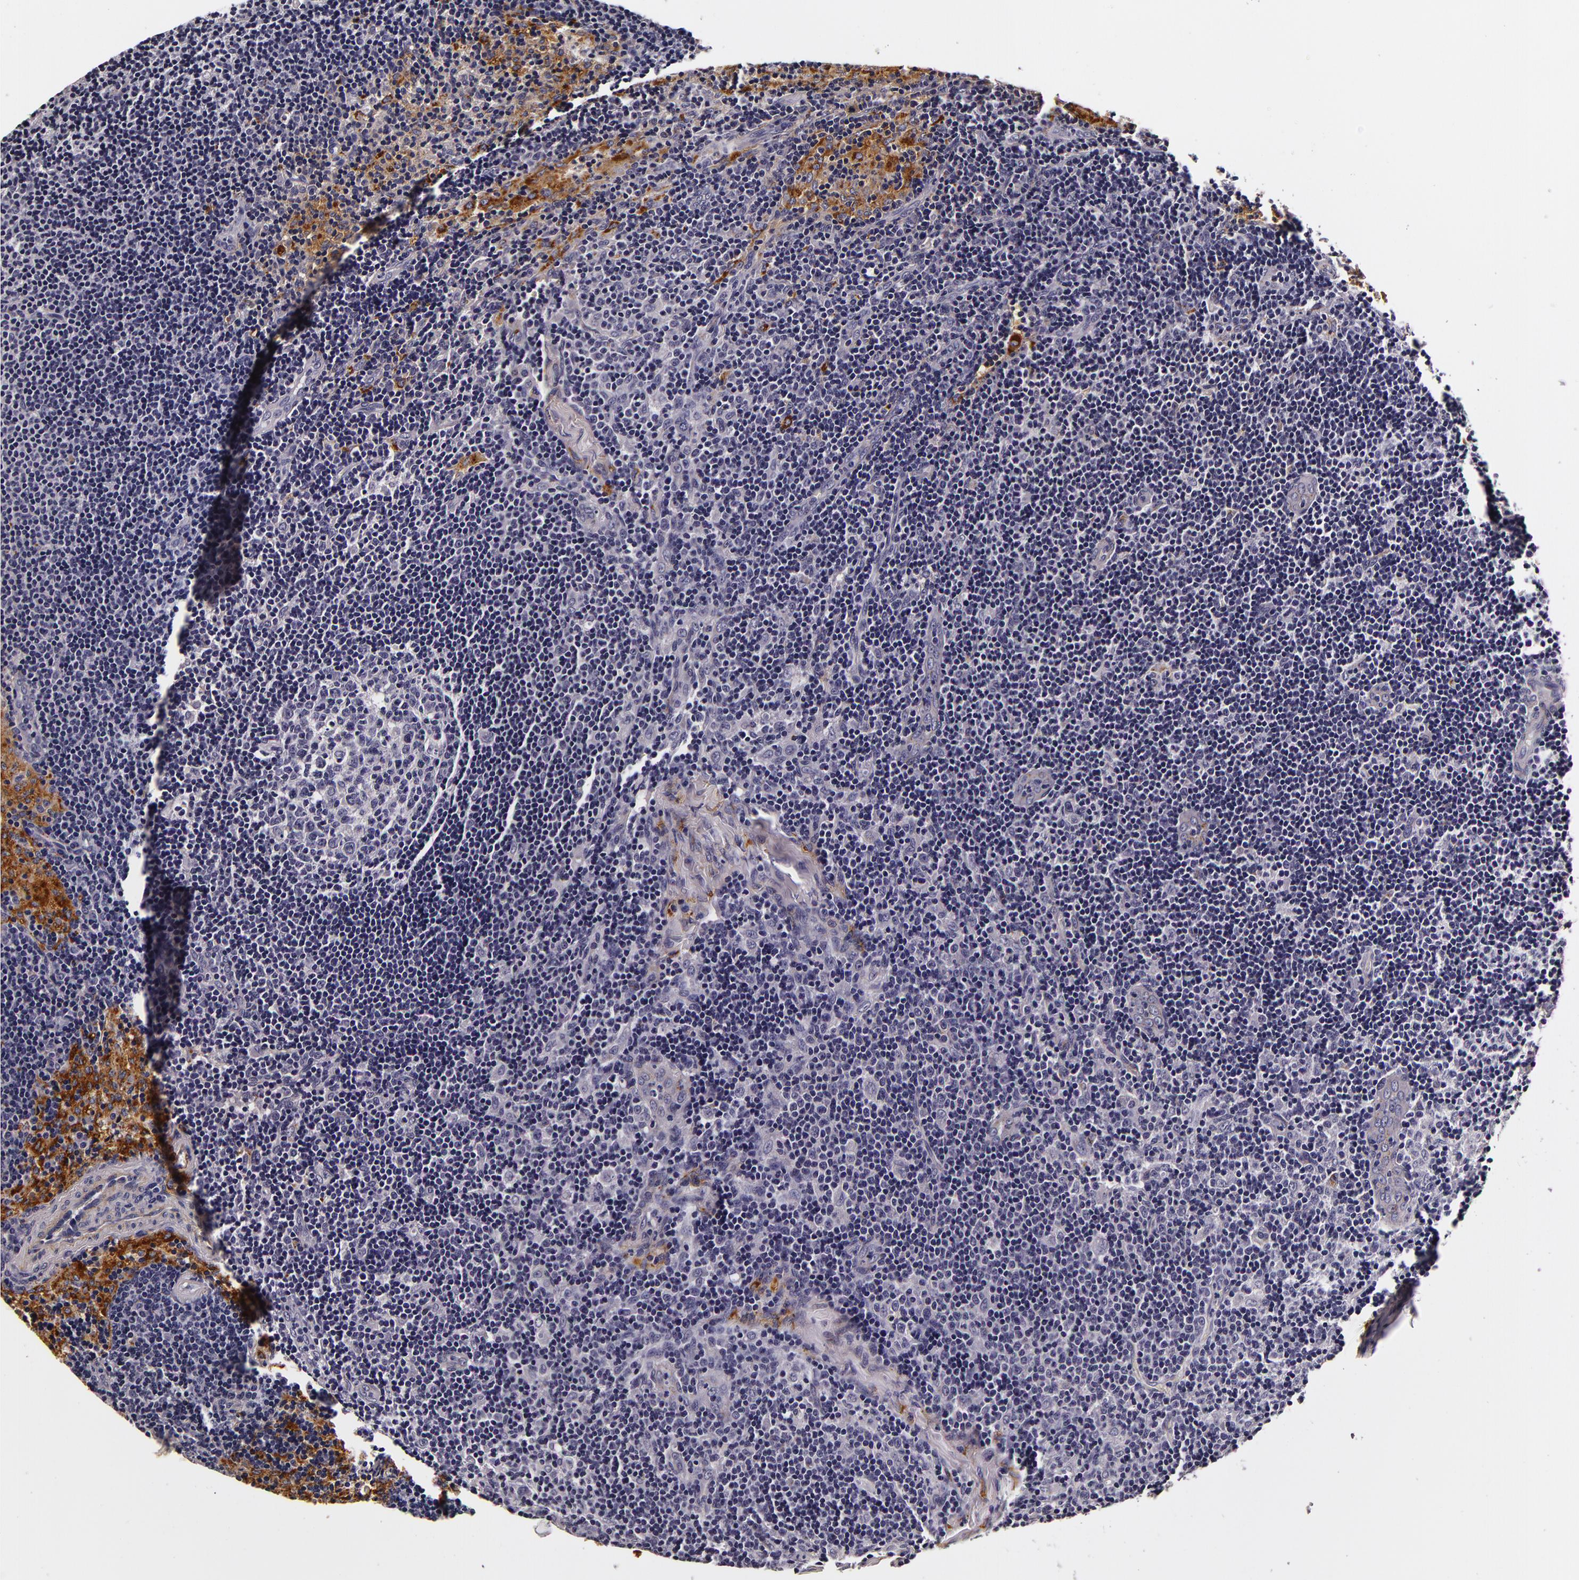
{"staining": {"intensity": "negative", "quantity": "none", "location": "none"}, "tissue": "lymph node", "cell_type": "Germinal center cells", "image_type": "normal", "snomed": [{"axis": "morphology", "description": "Normal tissue, NOS"}, {"axis": "morphology", "description": "Inflammation, NOS"}, {"axis": "topography", "description": "Lymph node"}, {"axis": "topography", "description": "Salivary gland"}], "caption": "This is a image of immunohistochemistry staining of normal lymph node, which shows no expression in germinal center cells.", "gene": "LGALS3BP", "patient": {"sex": "male", "age": 3}}